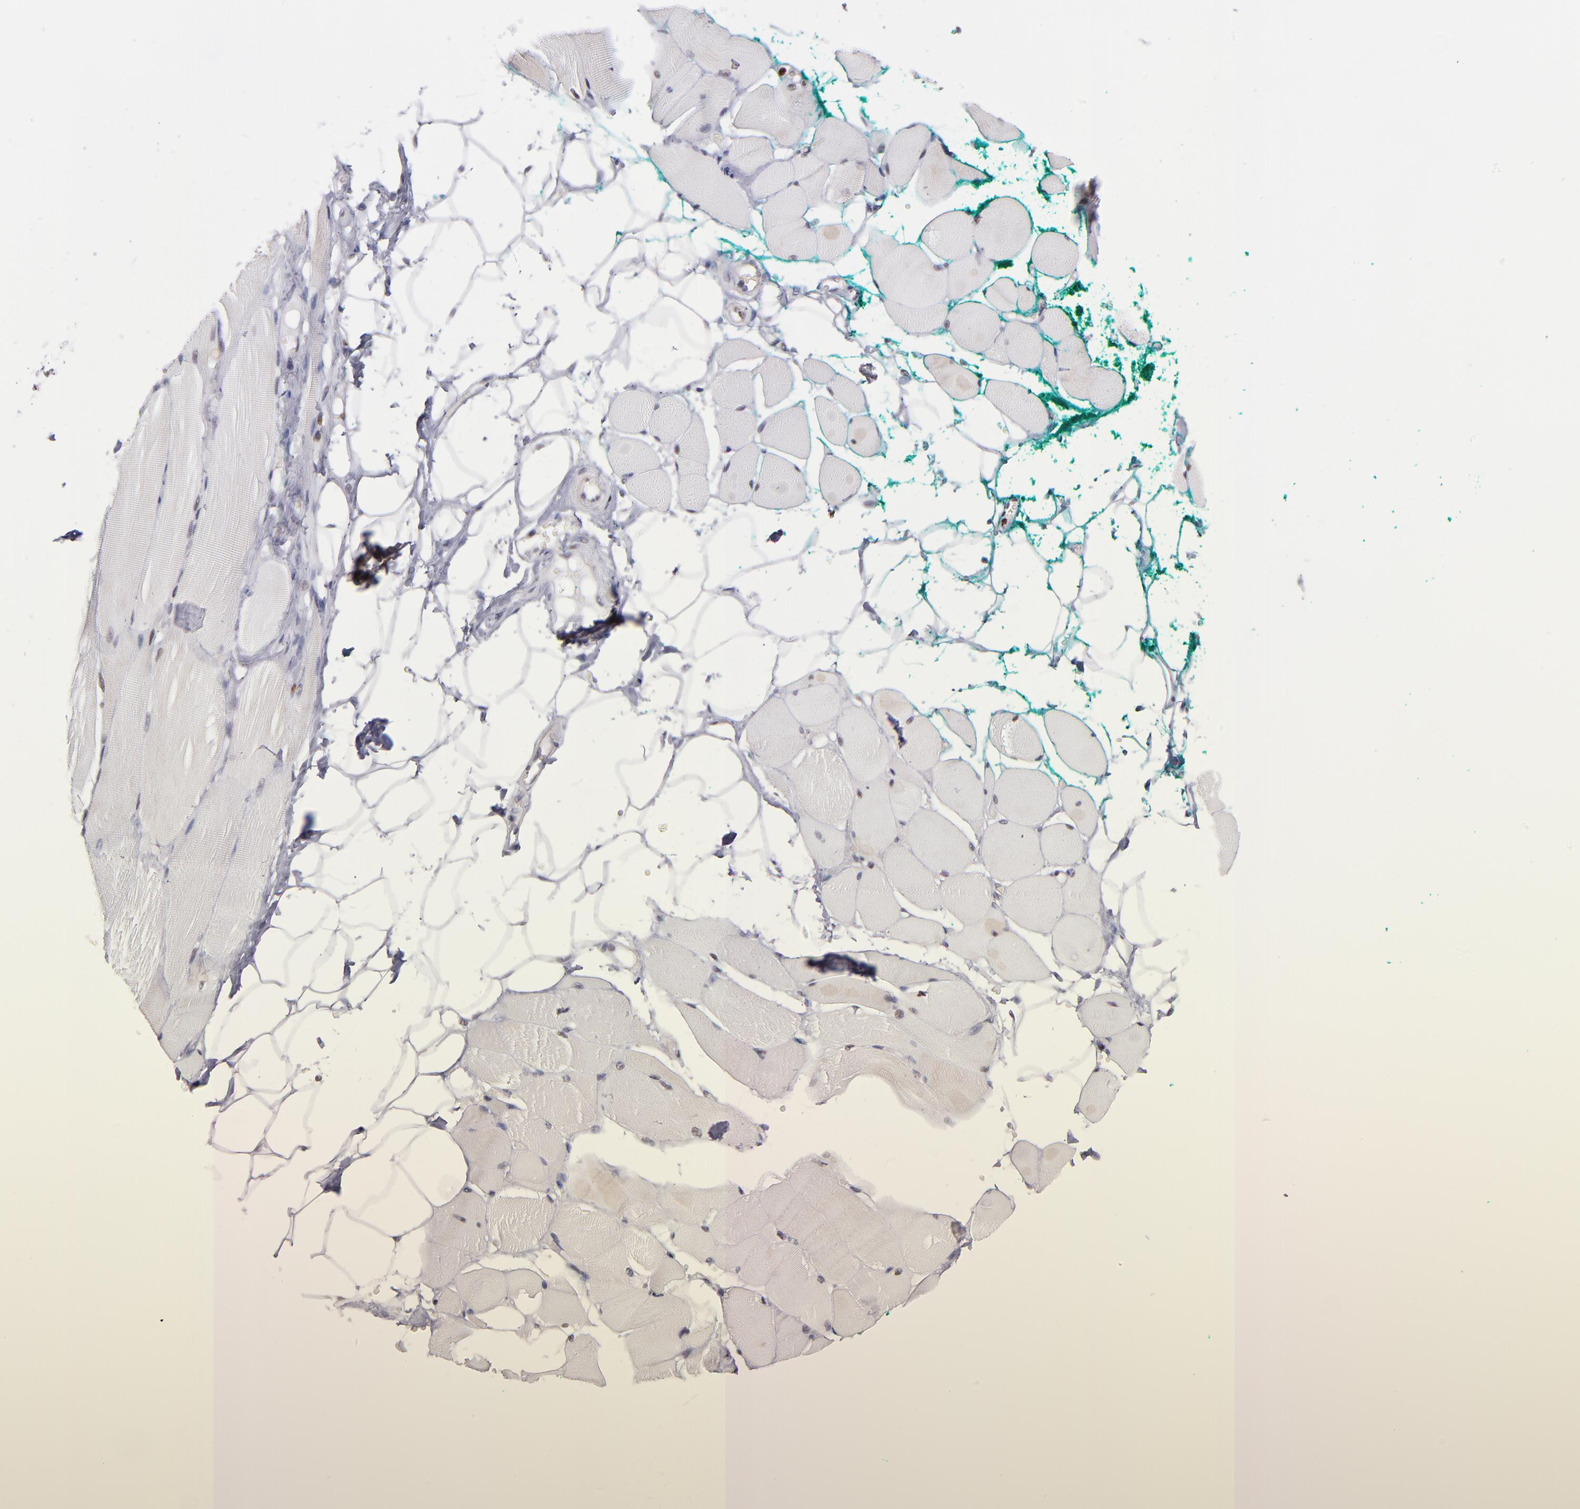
{"staining": {"intensity": "weak", "quantity": "<25%", "location": "nuclear"}, "tissue": "skeletal muscle", "cell_type": "Myocytes", "image_type": "normal", "snomed": [{"axis": "morphology", "description": "Normal tissue, NOS"}, {"axis": "topography", "description": "Skeletal muscle"}, {"axis": "topography", "description": "Peripheral nerve tissue"}], "caption": "Immunohistochemistry (IHC) micrograph of unremarkable skeletal muscle: human skeletal muscle stained with DAB (3,3'-diaminobenzidine) demonstrates no significant protein staining in myocytes.", "gene": "POLA1", "patient": {"sex": "female", "age": 84}}